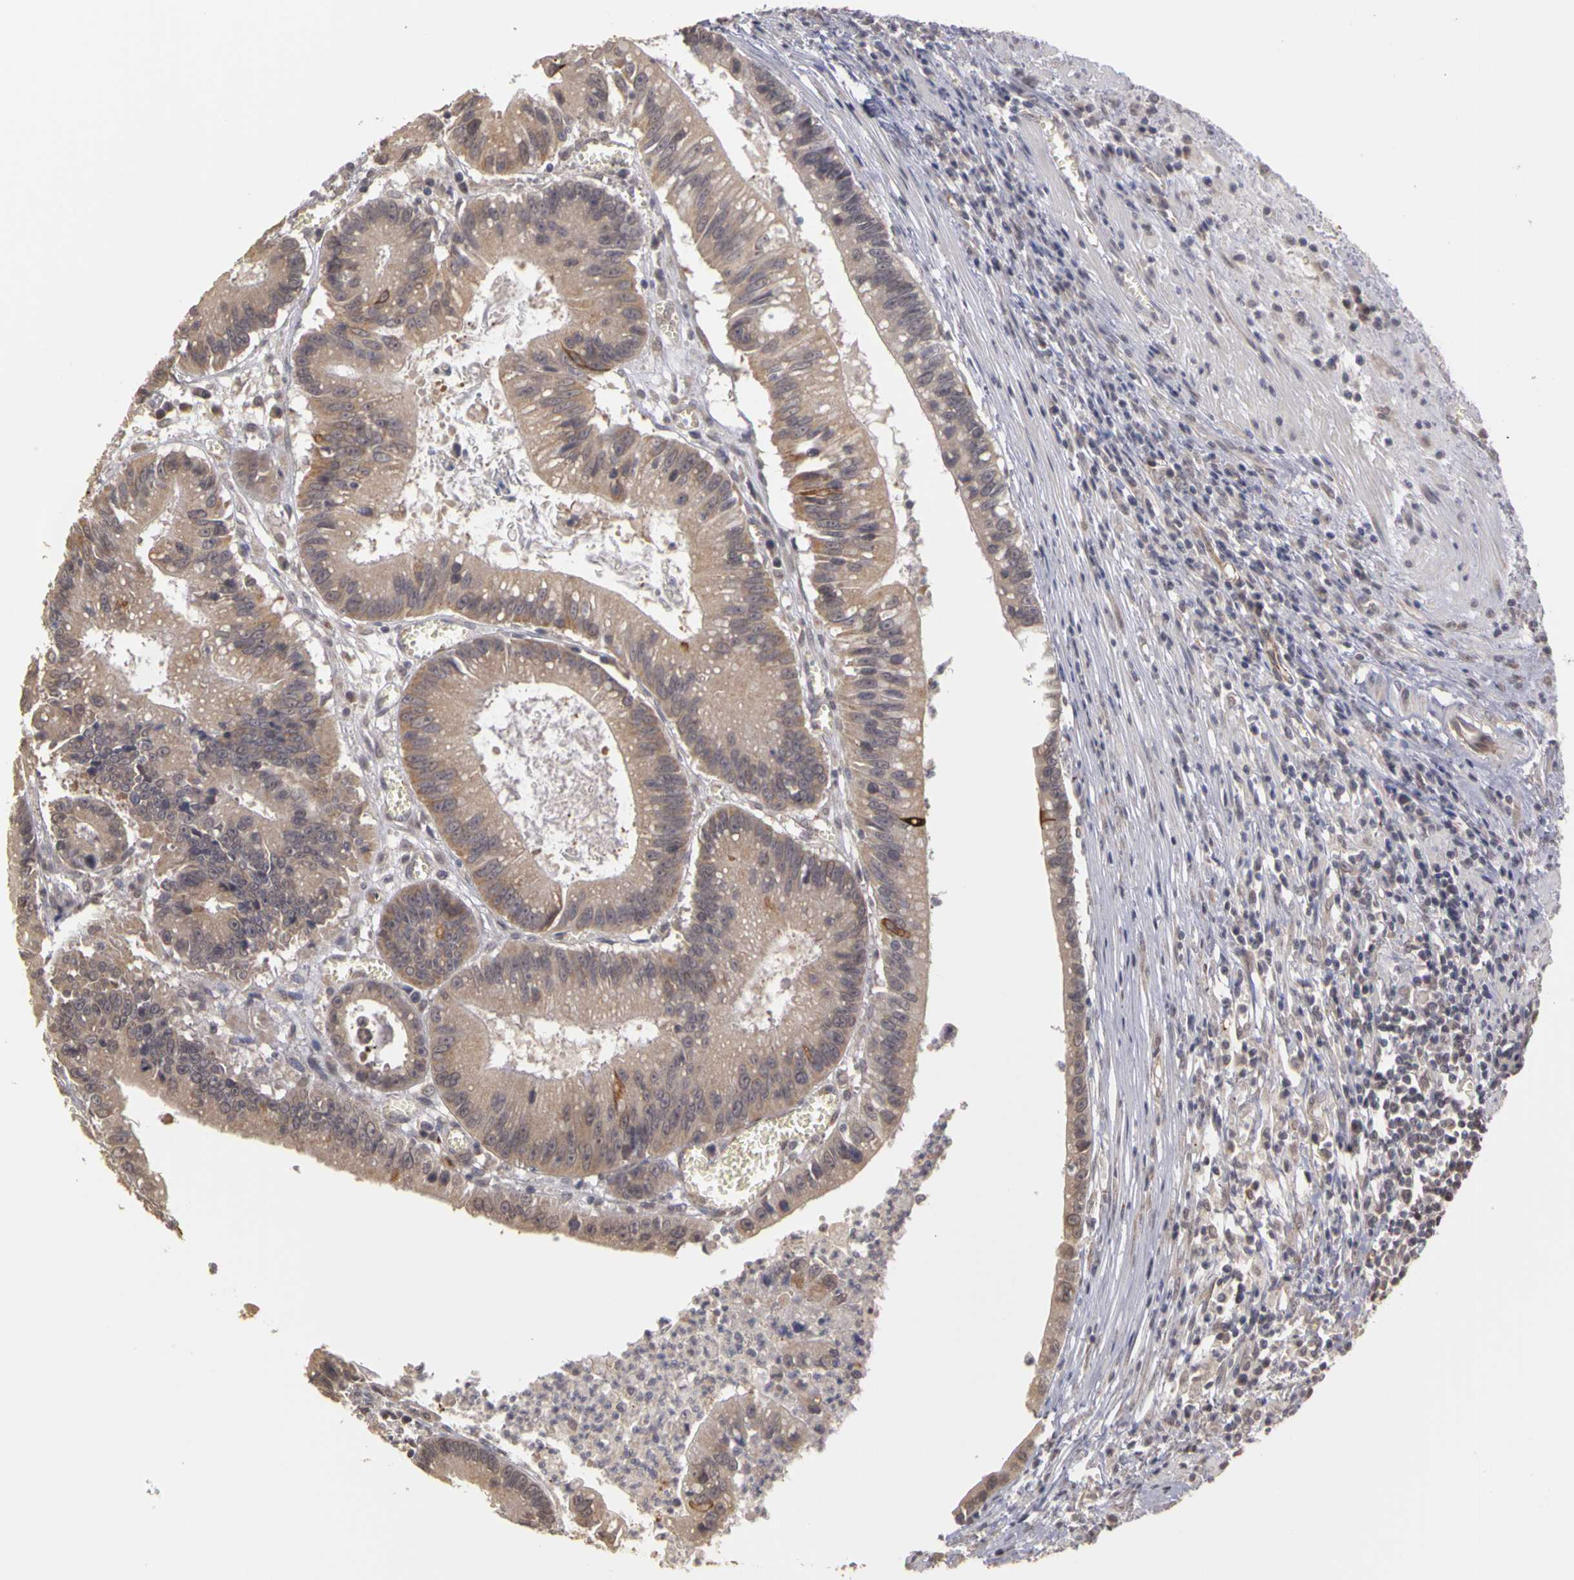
{"staining": {"intensity": "weak", "quantity": "25%-75%", "location": "cytoplasmic/membranous"}, "tissue": "colorectal cancer", "cell_type": "Tumor cells", "image_type": "cancer", "snomed": [{"axis": "morphology", "description": "Adenocarcinoma, NOS"}, {"axis": "topography", "description": "Rectum"}], "caption": "Immunohistochemical staining of human colorectal adenocarcinoma reveals low levels of weak cytoplasmic/membranous expression in about 25%-75% of tumor cells. (DAB (3,3'-diaminobenzidine) IHC, brown staining for protein, blue staining for nuclei).", "gene": "FRMD7", "patient": {"sex": "female", "age": 81}}